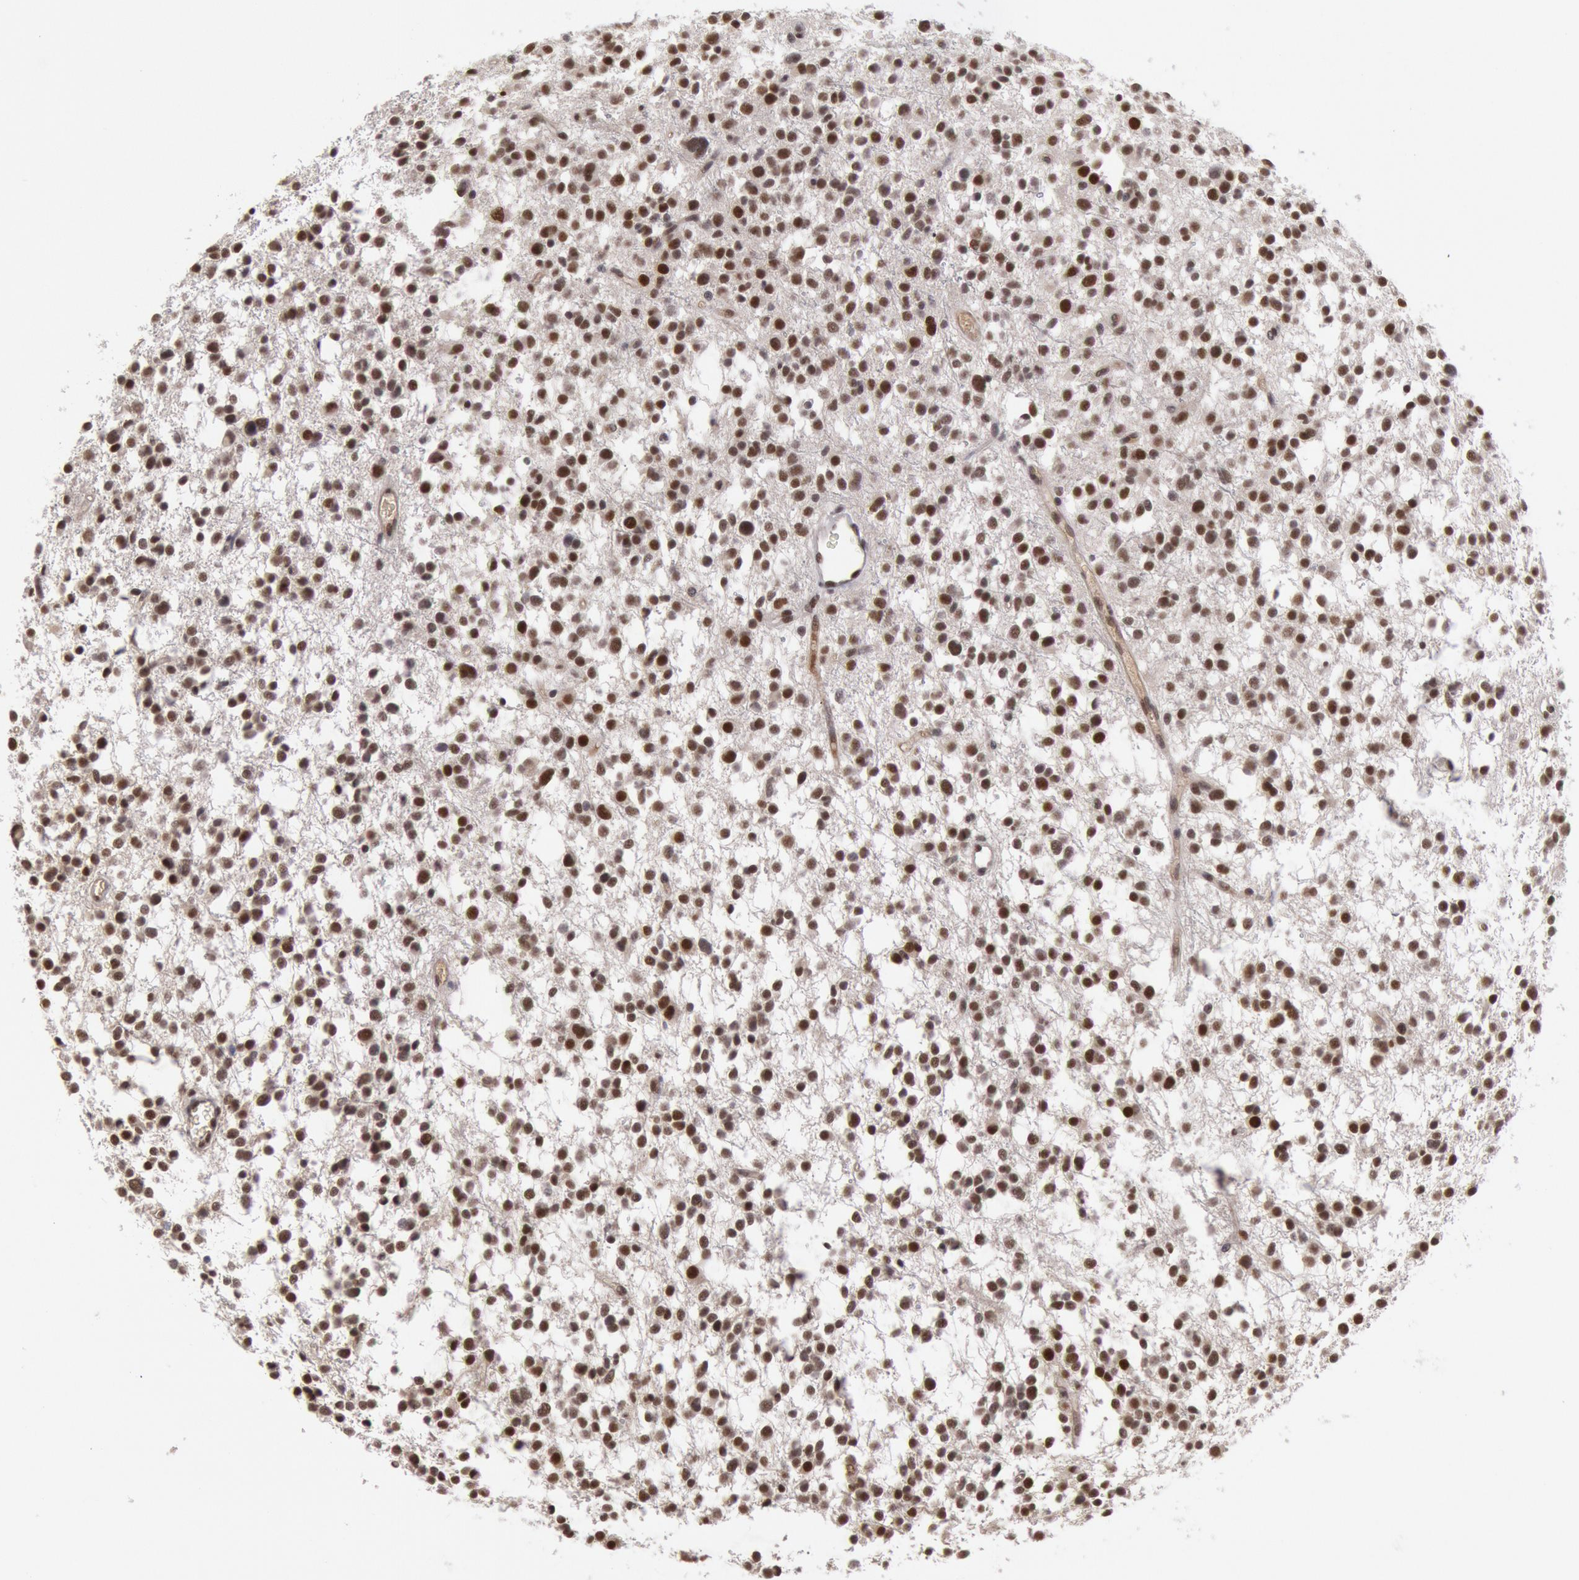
{"staining": {"intensity": "moderate", "quantity": ">75%", "location": "nuclear"}, "tissue": "glioma", "cell_type": "Tumor cells", "image_type": "cancer", "snomed": [{"axis": "morphology", "description": "Glioma, malignant, Low grade"}, {"axis": "topography", "description": "Brain"}], "caption": "Protein staining by immunohistochemistry (IHC) displays moderate nuclear staining in approximately >75% of tumor cells in glioma. Using DAB (3,3'-diaminobenzidine) (brown) and hematoxylin (blue) stains, captured at high magnification using brightfield microscopy.", "gene": "PPP4R3B", "patient": {"sex": "female", "age": 36}}